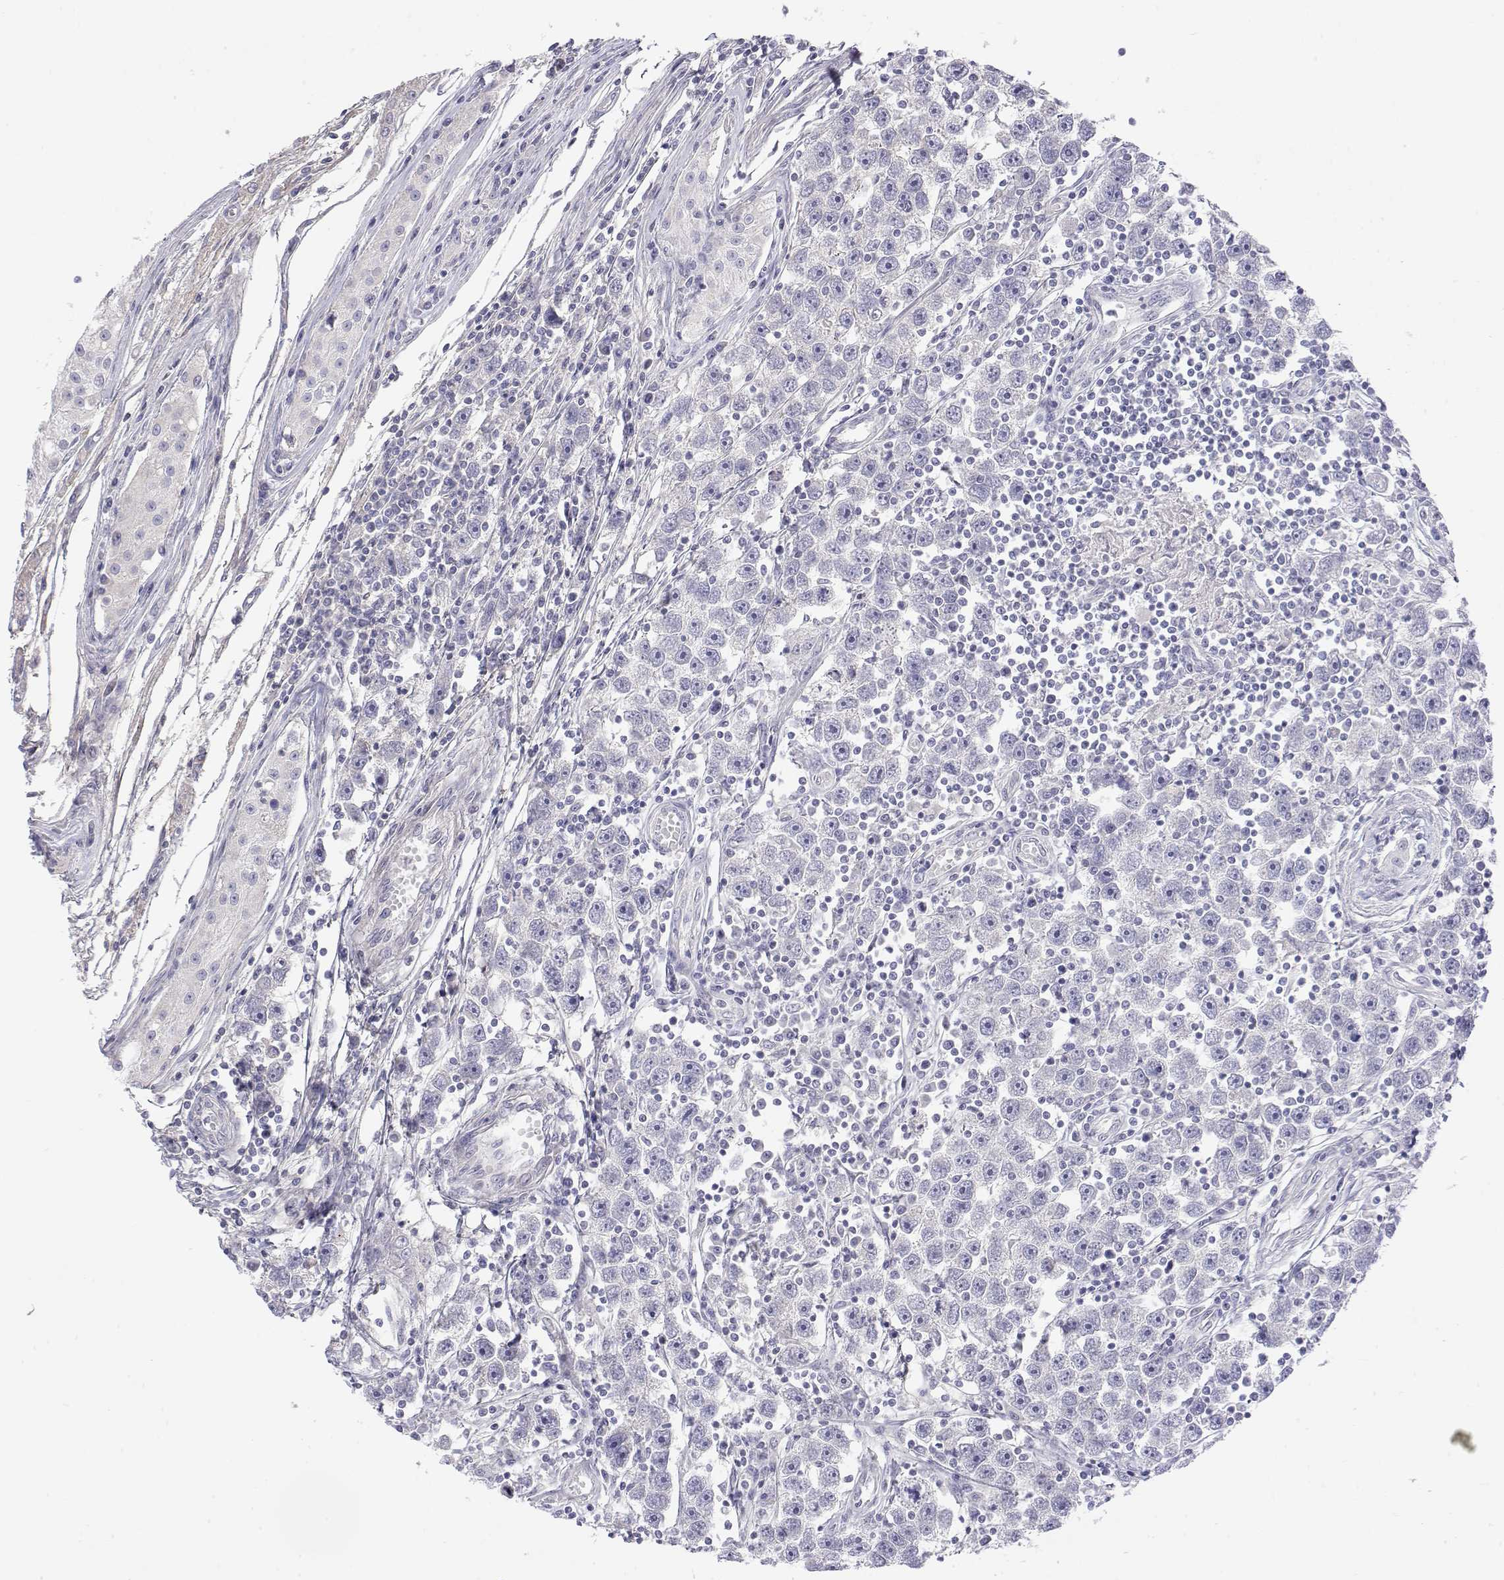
{"staining": {"intensity": "negative", "quantity": "none", "location": "none"}, "tissue": "testis cancer", "cell_type": "Tumor cells", "image_type": "cancer", "snomed": [{"axis": "morphology", "description": "Seminoma, NOS"}, {"axis": "topography", "description": "Testis"}], "caption": "High power microscopy histopathology image of an immunohistochemistry (IHC) micrograph of testis cancer (seminoma), revealing no significant positivity in tumor cells.", "gene": "GGACT", "patient": {"sex": "male", "age": 30}}